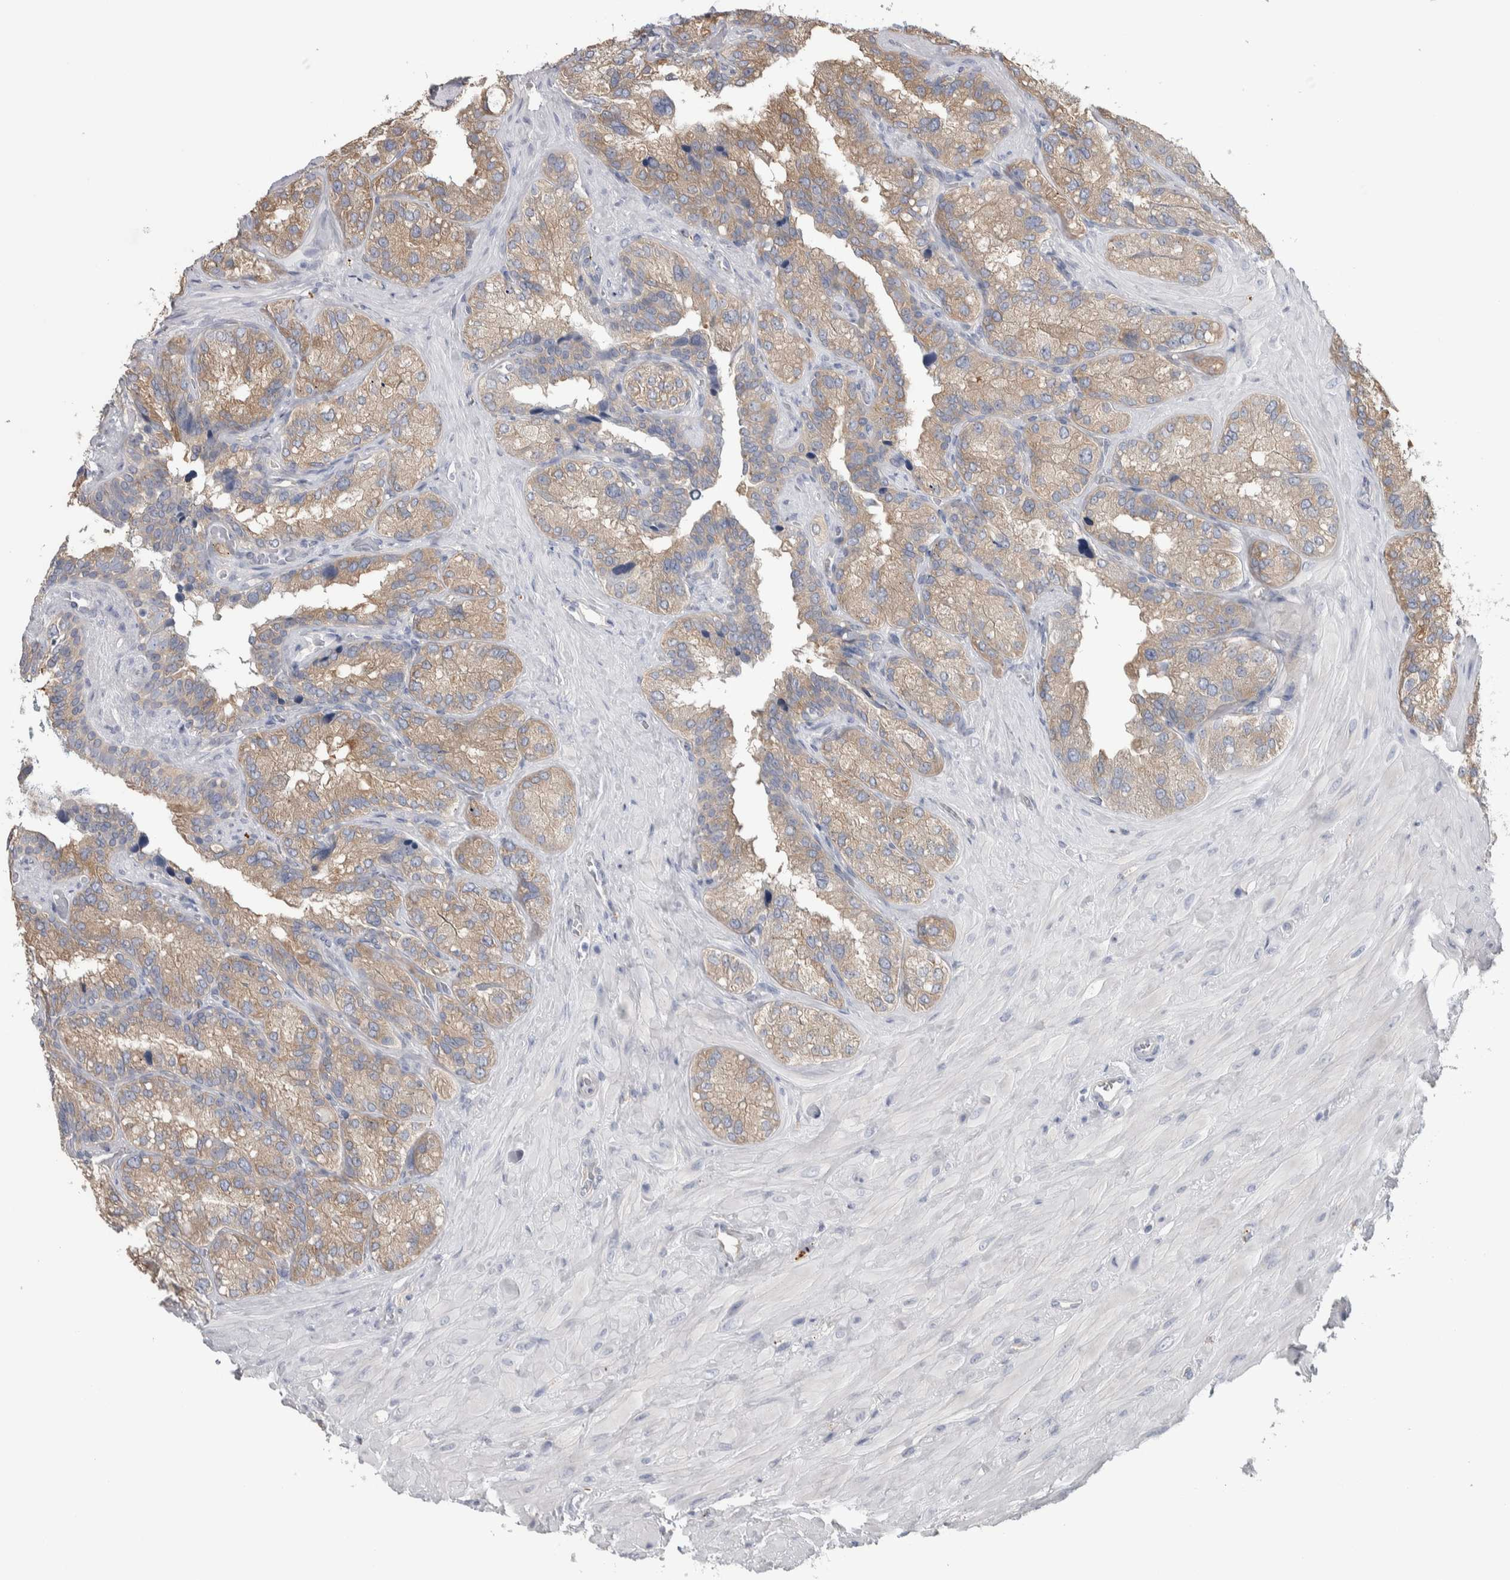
{"staining": {"intensity": "weak", "quantity": "25%-75%", "location": "cytoplasmic/membranous"}, "tissue": "seminal vesicle", "cell_type": "Glandular cells", "image_type": "normal", "snomed": [{"axis": "morphology", "description": "Normal tissue, NOS"}, {"axis": "topography", "description": "Prostate"}, {"axis": "topography", "description": "Seminal veicle"}], "caption": "Weak cytoplasmic/membranous expression for a protein is identified in about 25%-75% of glandular cells of normal seminal vesicle using IHC.", "gene": "GPHN", "patient": {"sex": "male", "age": 51}}